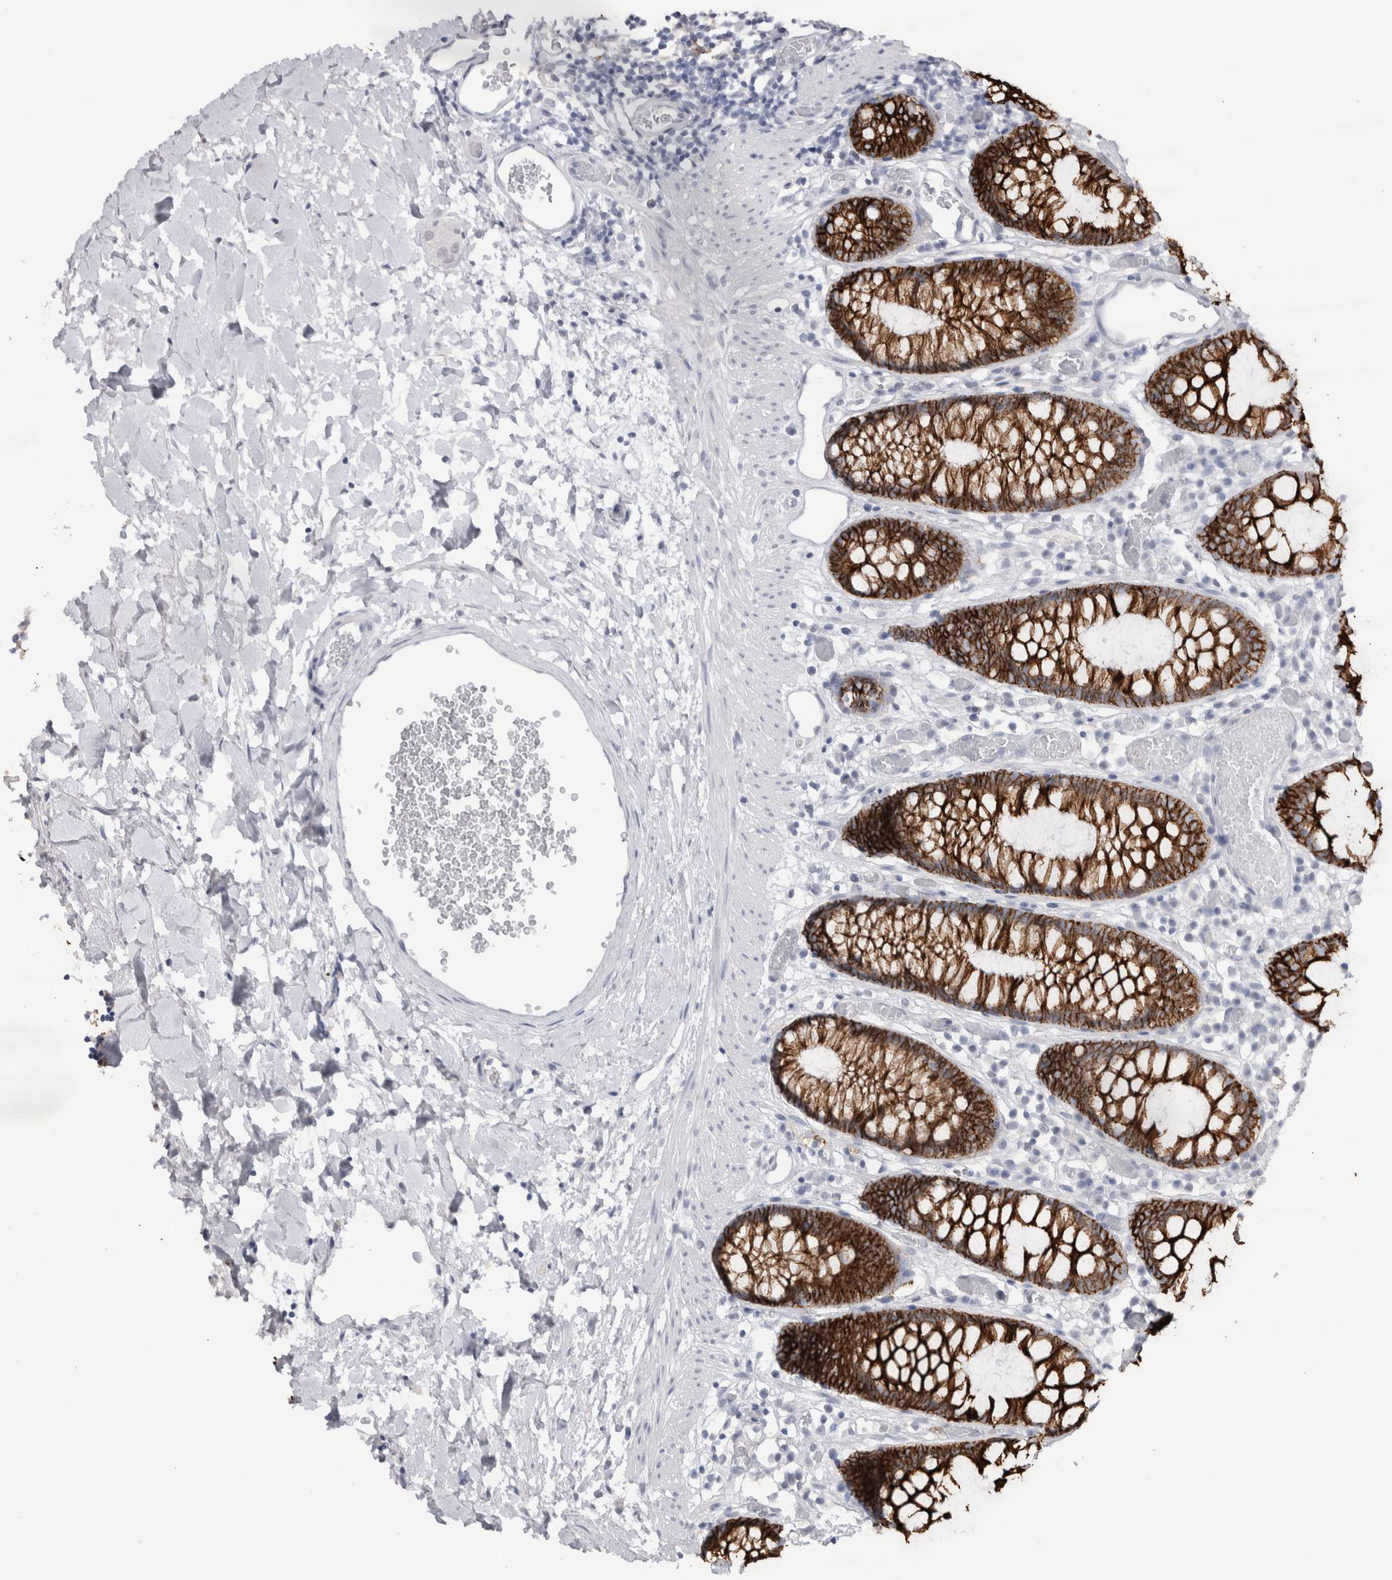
{"staining": {"intensity": "negative", "quantity": "none", "location": "none"}, "tissue": "colon", "cell_type": "Endothelial cells", "image_type": "normal", "snomed": [{"axis": "morphology", "description": "Normal tissue, NOS"}, {"axis": "topography", "description": "Colon"}], "caption": "Immunohistochemistry (IHC) micrograph of normal colon: colon stained with DAB reveals no significant protein expression in endothelial cells.", "gene": "CDH17", "patient": {"sex": "male", "age": 14}}